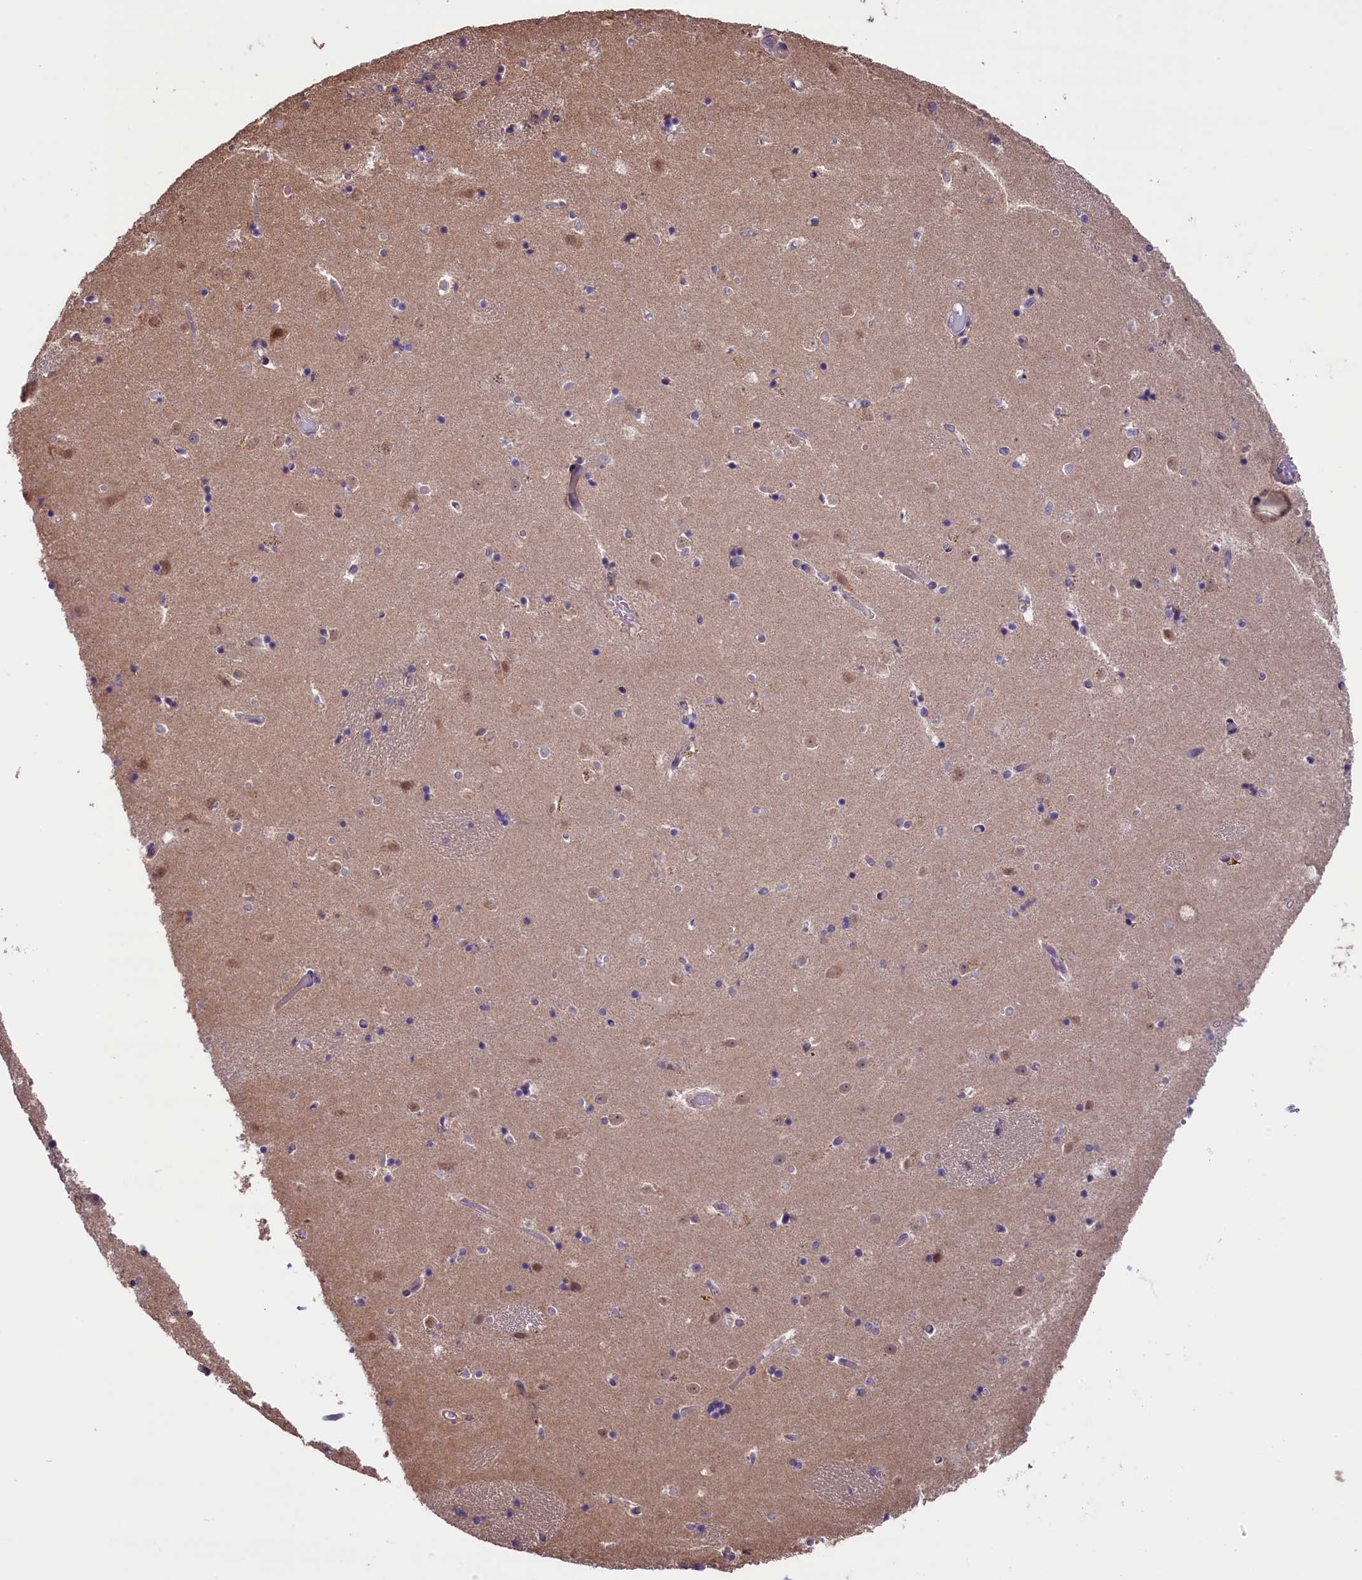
{"staining": {"intensity": "negative", "quantity": "none", "location": "none"}, "tissue": "caudate", "cell_type": "Glial cells", "image_type": "normal", "snomed": [{"axis": "morphology", "description": "Normal tissue, NOS"}, {"axis": "topography", "description": "Lateral ventricle wall"}], "caption": "Human caudate stained for a protein using IHC exhibits no staining in glial cells.", "gene": "RIC8A", "patient": {"sex": "female", "age": 52}}